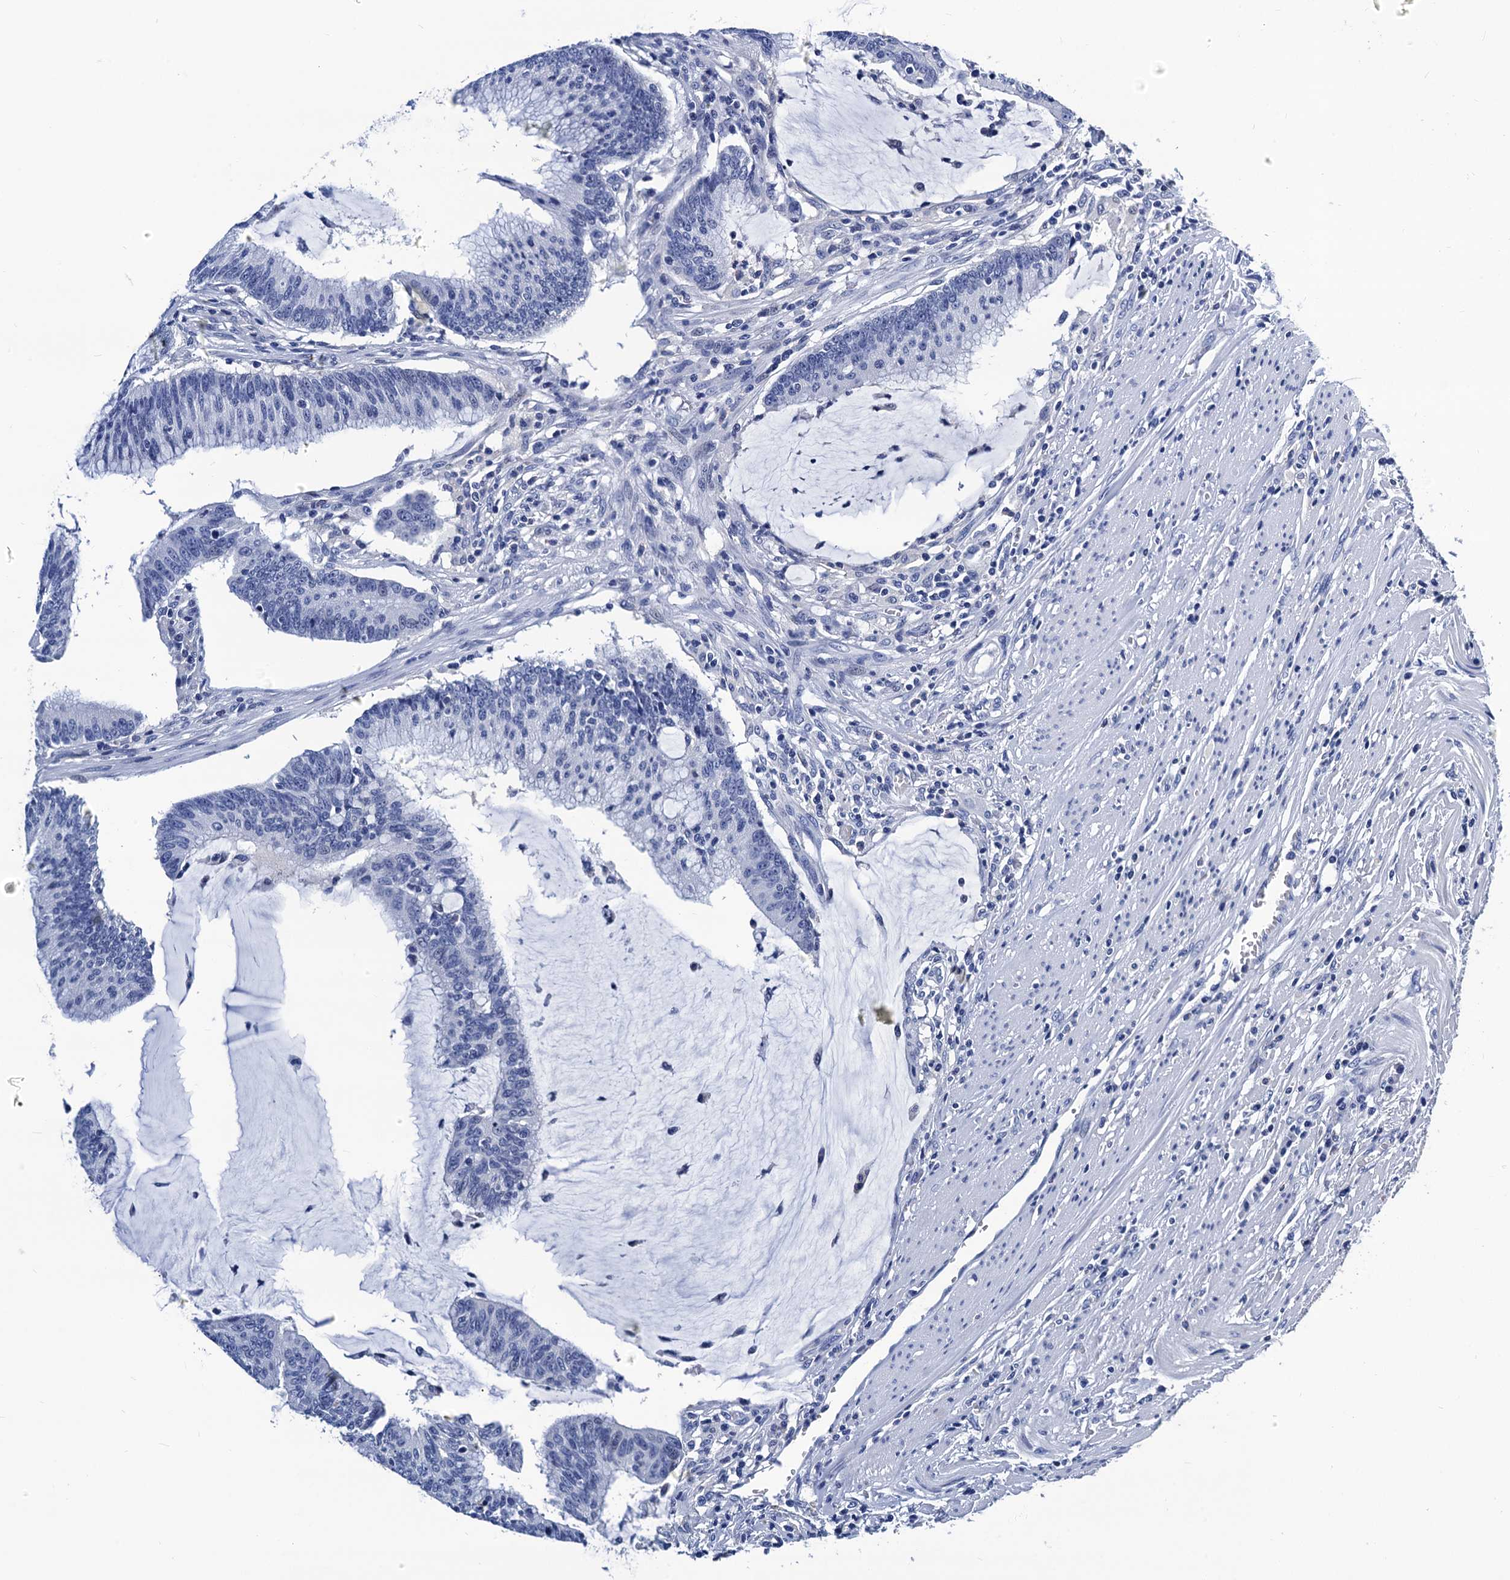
{"staining": {"intensity": "negative", "quantity": "none", "location": "none"}, "tissue": "colorectal cancer", "cell_type": "Tumor cells", "image_type": "cancer", "snomed": [{"axis": "morphology", "description": "Adenocarcinoma, NOS"}, {"axis": "topography", "description": "Rectum"}], "caption": "DAB immunohistochemical staining of human adenocarcinoma (colorectal) displays no significant positivity in tumor cells.", "gene": "LRRC30", "patient": {"sex": "female", "age": 77}}